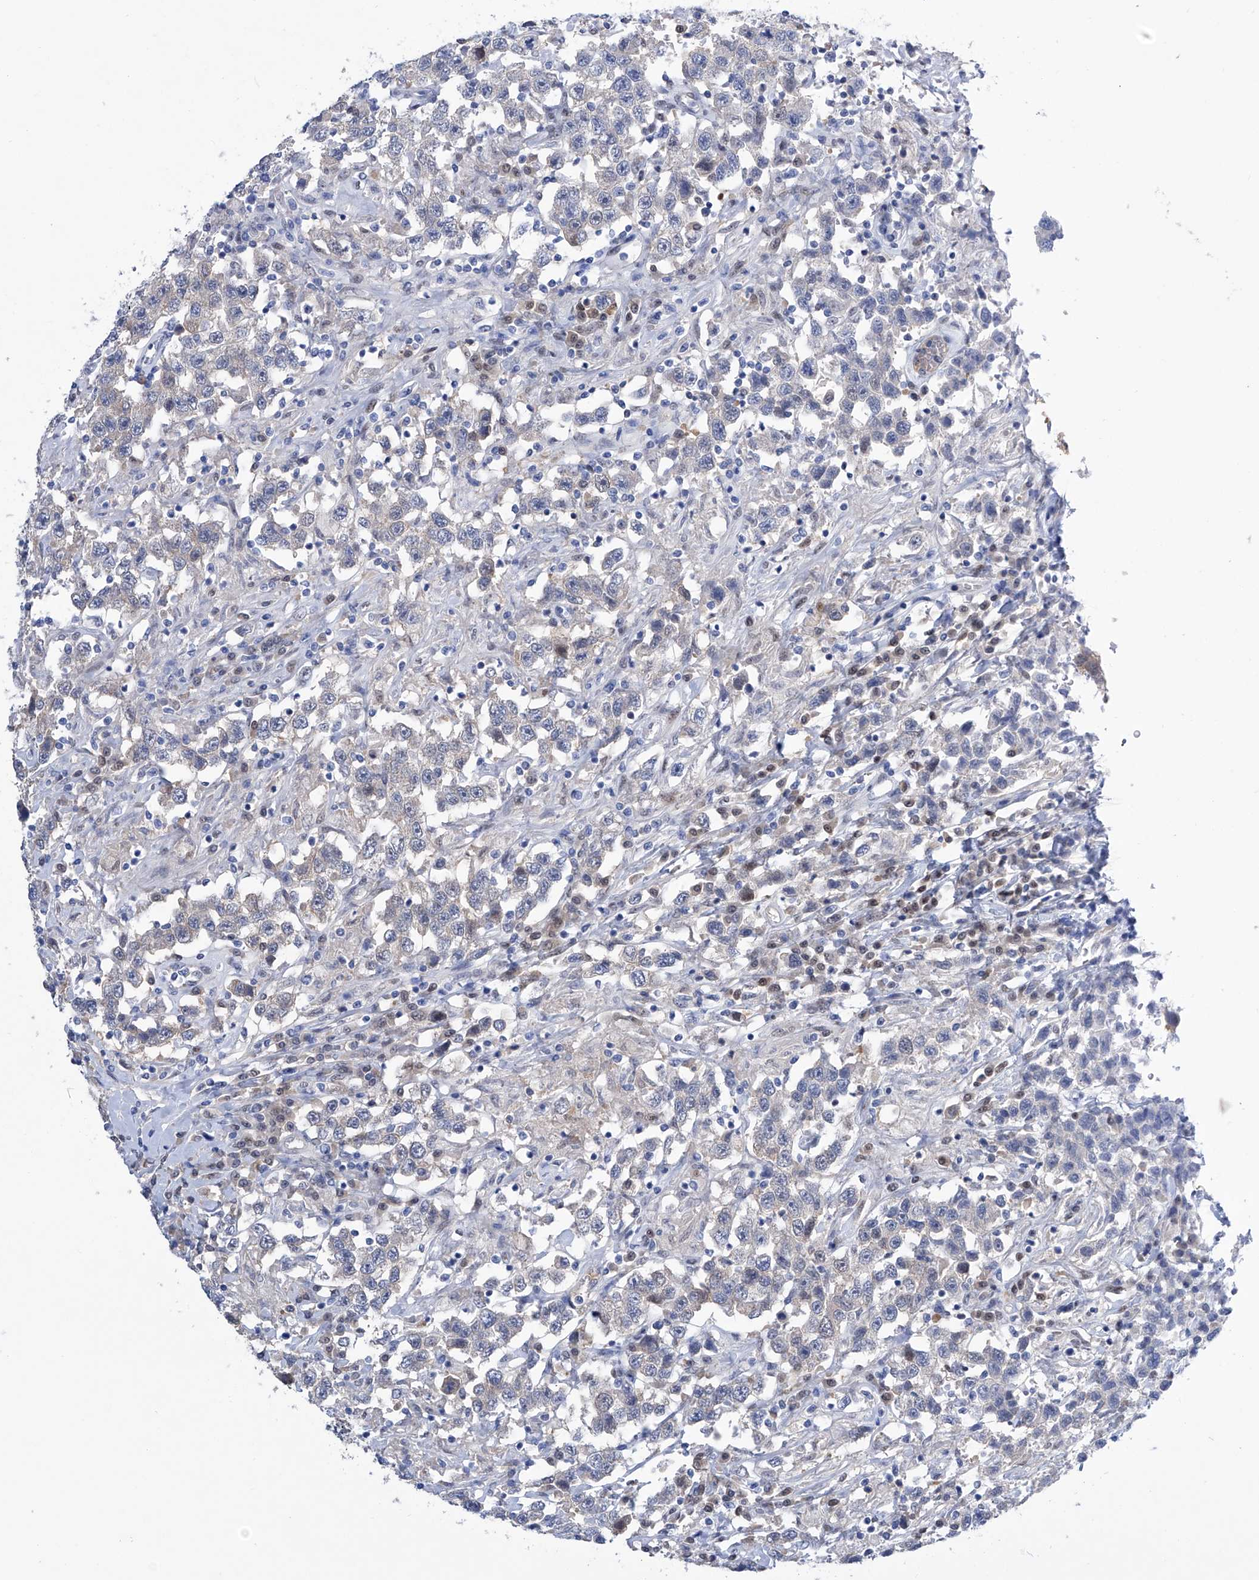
{"staining": {"intensity": "negative", "quantity": "none", "location": "none"}, "tissue": "testis cancer", "cell_type": "Tumor cells", "image_type": "cancer", "snomed": [{"axis": "morphology", "description": "Seminoma, NOS"}, {"axis": "topography", "description": "Testis"}], "caption": "Immunohistochemistry micrograph of human seminoma (testis) stained for a protein (brown), which shows no expression in tumor cells.", "gene": "PGM3", "patient": {"sex": "male", "age": 41}}